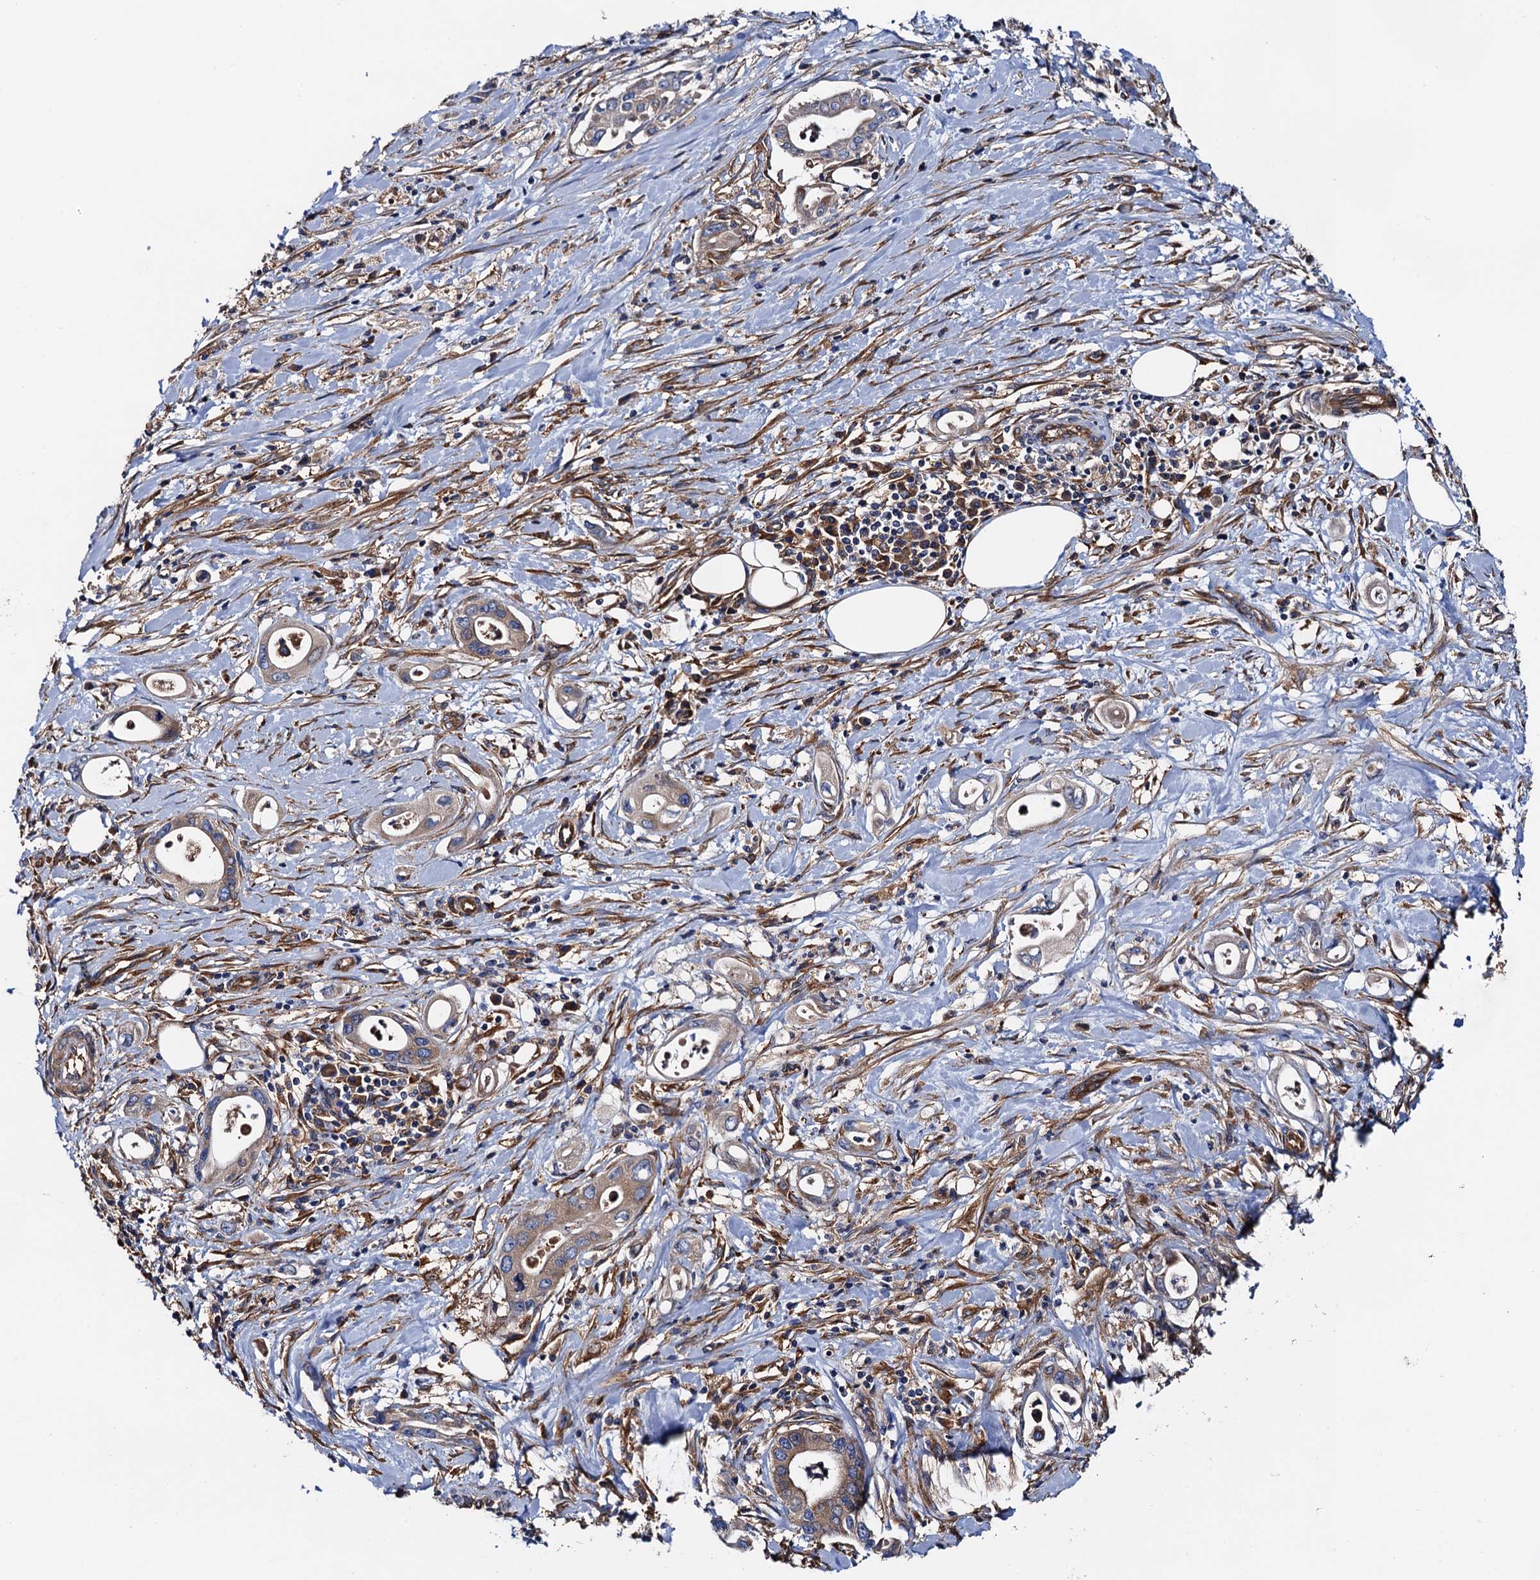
{"staining": {"intensity": "weak", "quantity": ">75%", "location": "cytoplasmic/membranous"}, "tissue": "pancreatic cancer", "cell_type": "Tumor cells", "image_type": "cancer", "snomed": [{"axis": "morphology", "description": "Adenocarcinoma, NOS"}, {"axis": "topography", "description": "Pancreas"}], "caption": "Adenocarcinoma (pancreatic) tissue shows weak cytoplasmic/membranous staining in approximately >75% of tumor cells", "gene": "MRPL48", "patient": {"sex": "female", "age": 77}}